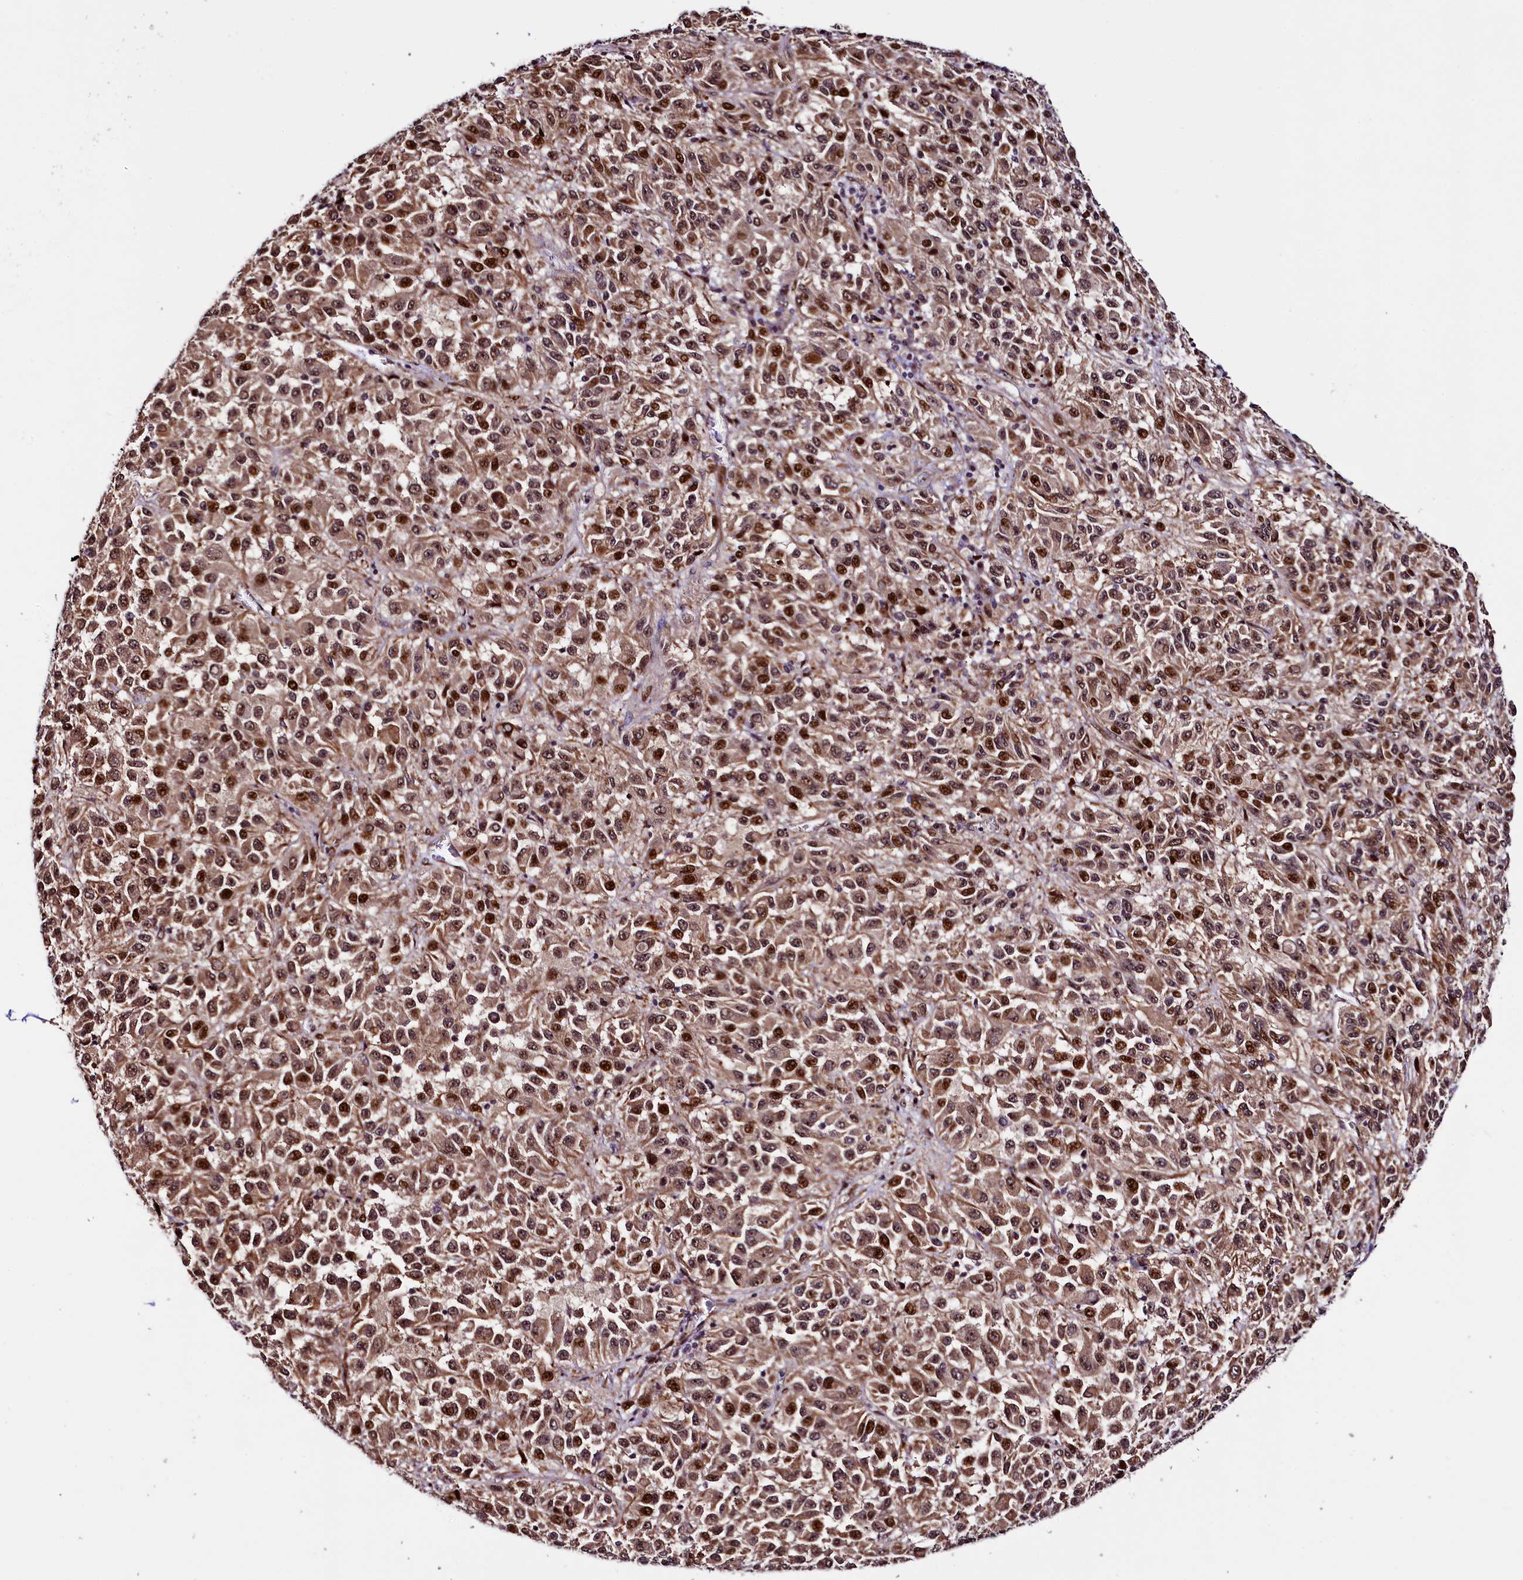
{"staining": {"intensity": "moderate", "quantity": ">75%", "location": "cytoplasmic/membranous,nuclear"}, "tissue": "melanoma", "cell_type": "Tumor cells", "image_type": "cancer", "snomed": [{"axis": "morphology", "description": "Malignant melanoma, Metastatic site"}, {"axis": "topography", "description": "Lung"}], "caption": "About >75% of tumor cells in human melanoma display moderate cytoplasmic/membranous and nuclear protein positivity as visualized by brown immunohistochemical staining.", "gene": "TRMT112", "patient": {"sex": "male", "age": 64}}